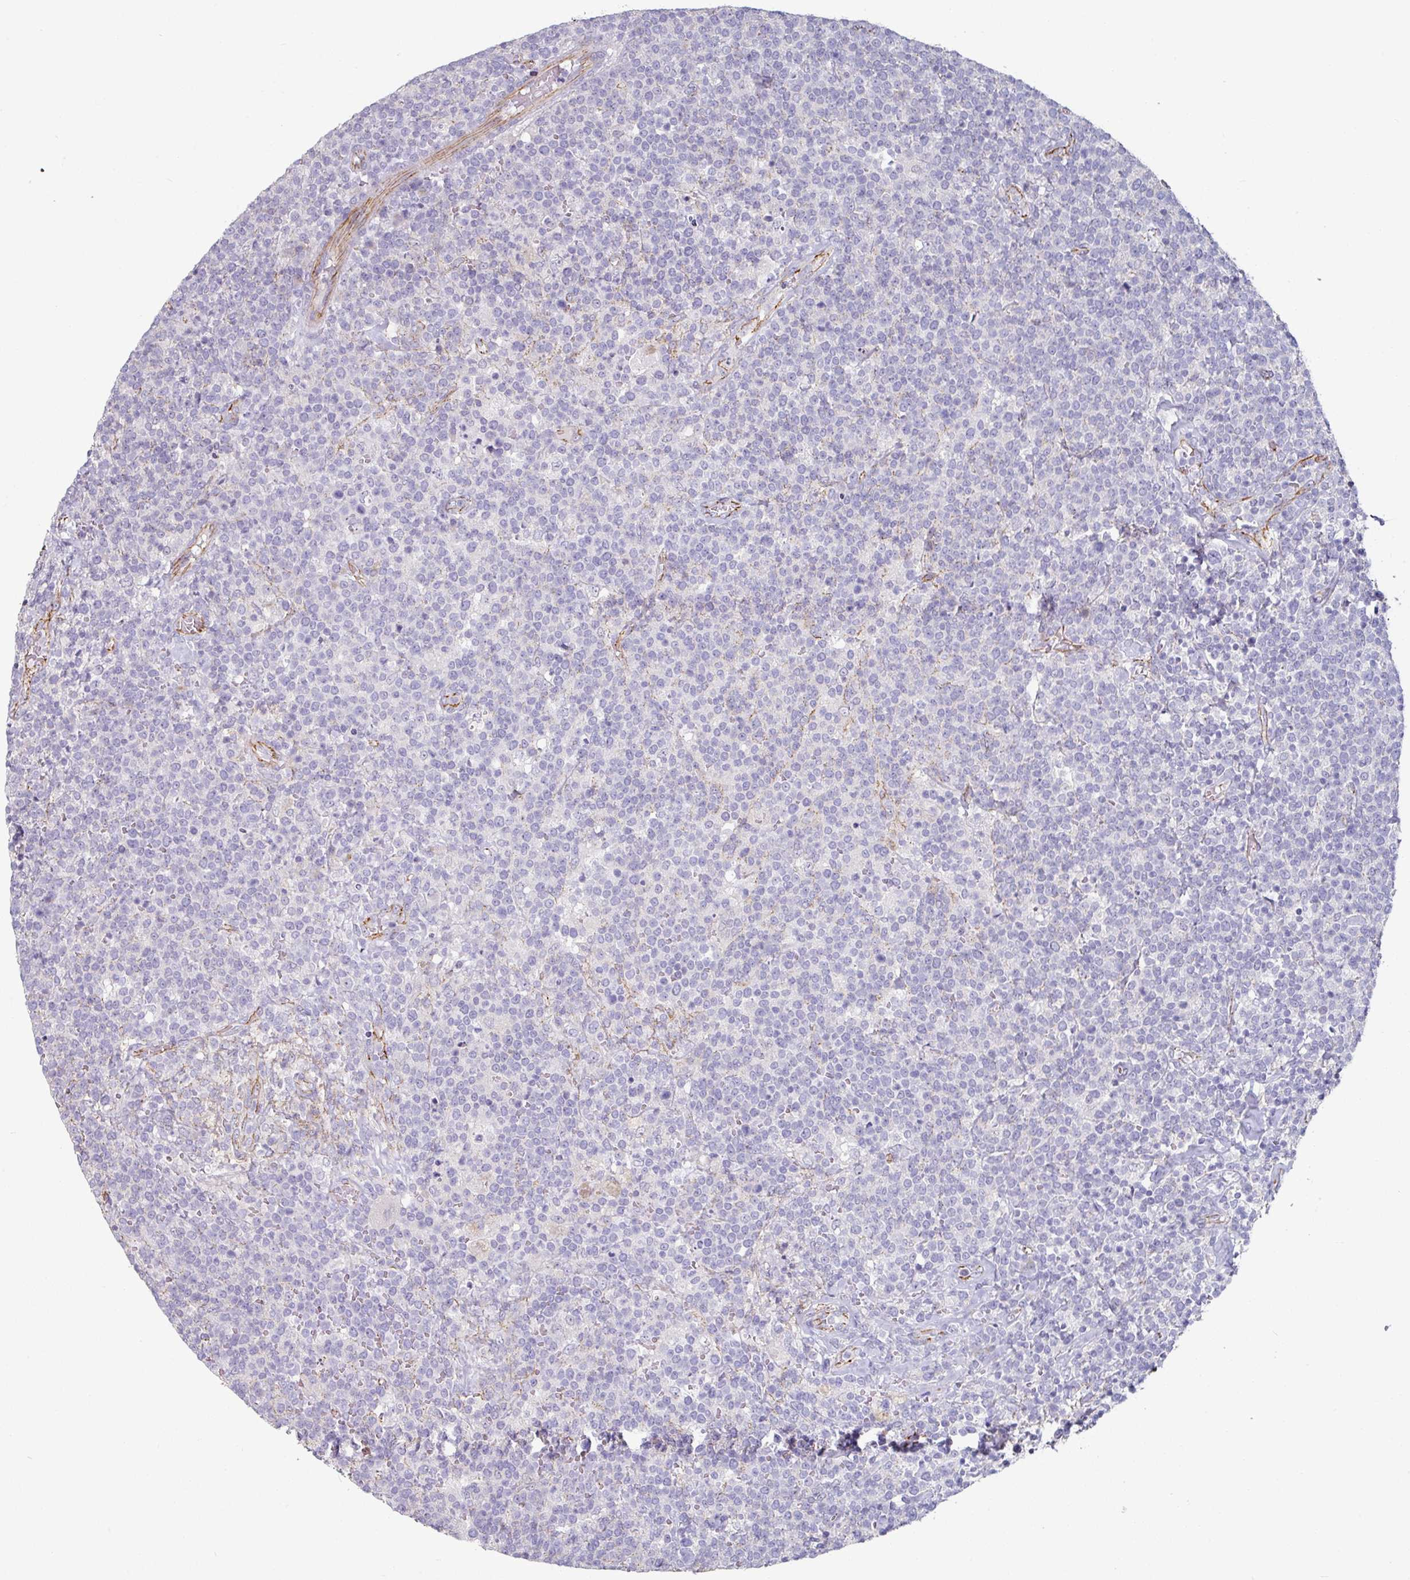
{"staining": {"intensity": "negative", "quantity": "none", "location": "none"}, "tissue": "lymphoma", "cell_type": "Tumor cells", "image_type": "cancer", "snomed": [{"axis": "morphology", "description": "Malignant lymphoma, non-Hodgkin's type, High grade"}, {"axis": "topography", "description": "Lymph node"}], "caption": "A photomicrograph of malignant lymphoma, non-Hodgkin's type (high-grade) stained for a protein reveals no brown staining in tumor cells.", "gene": "JUP", "patient": {"sex": "male", "age": 61}}